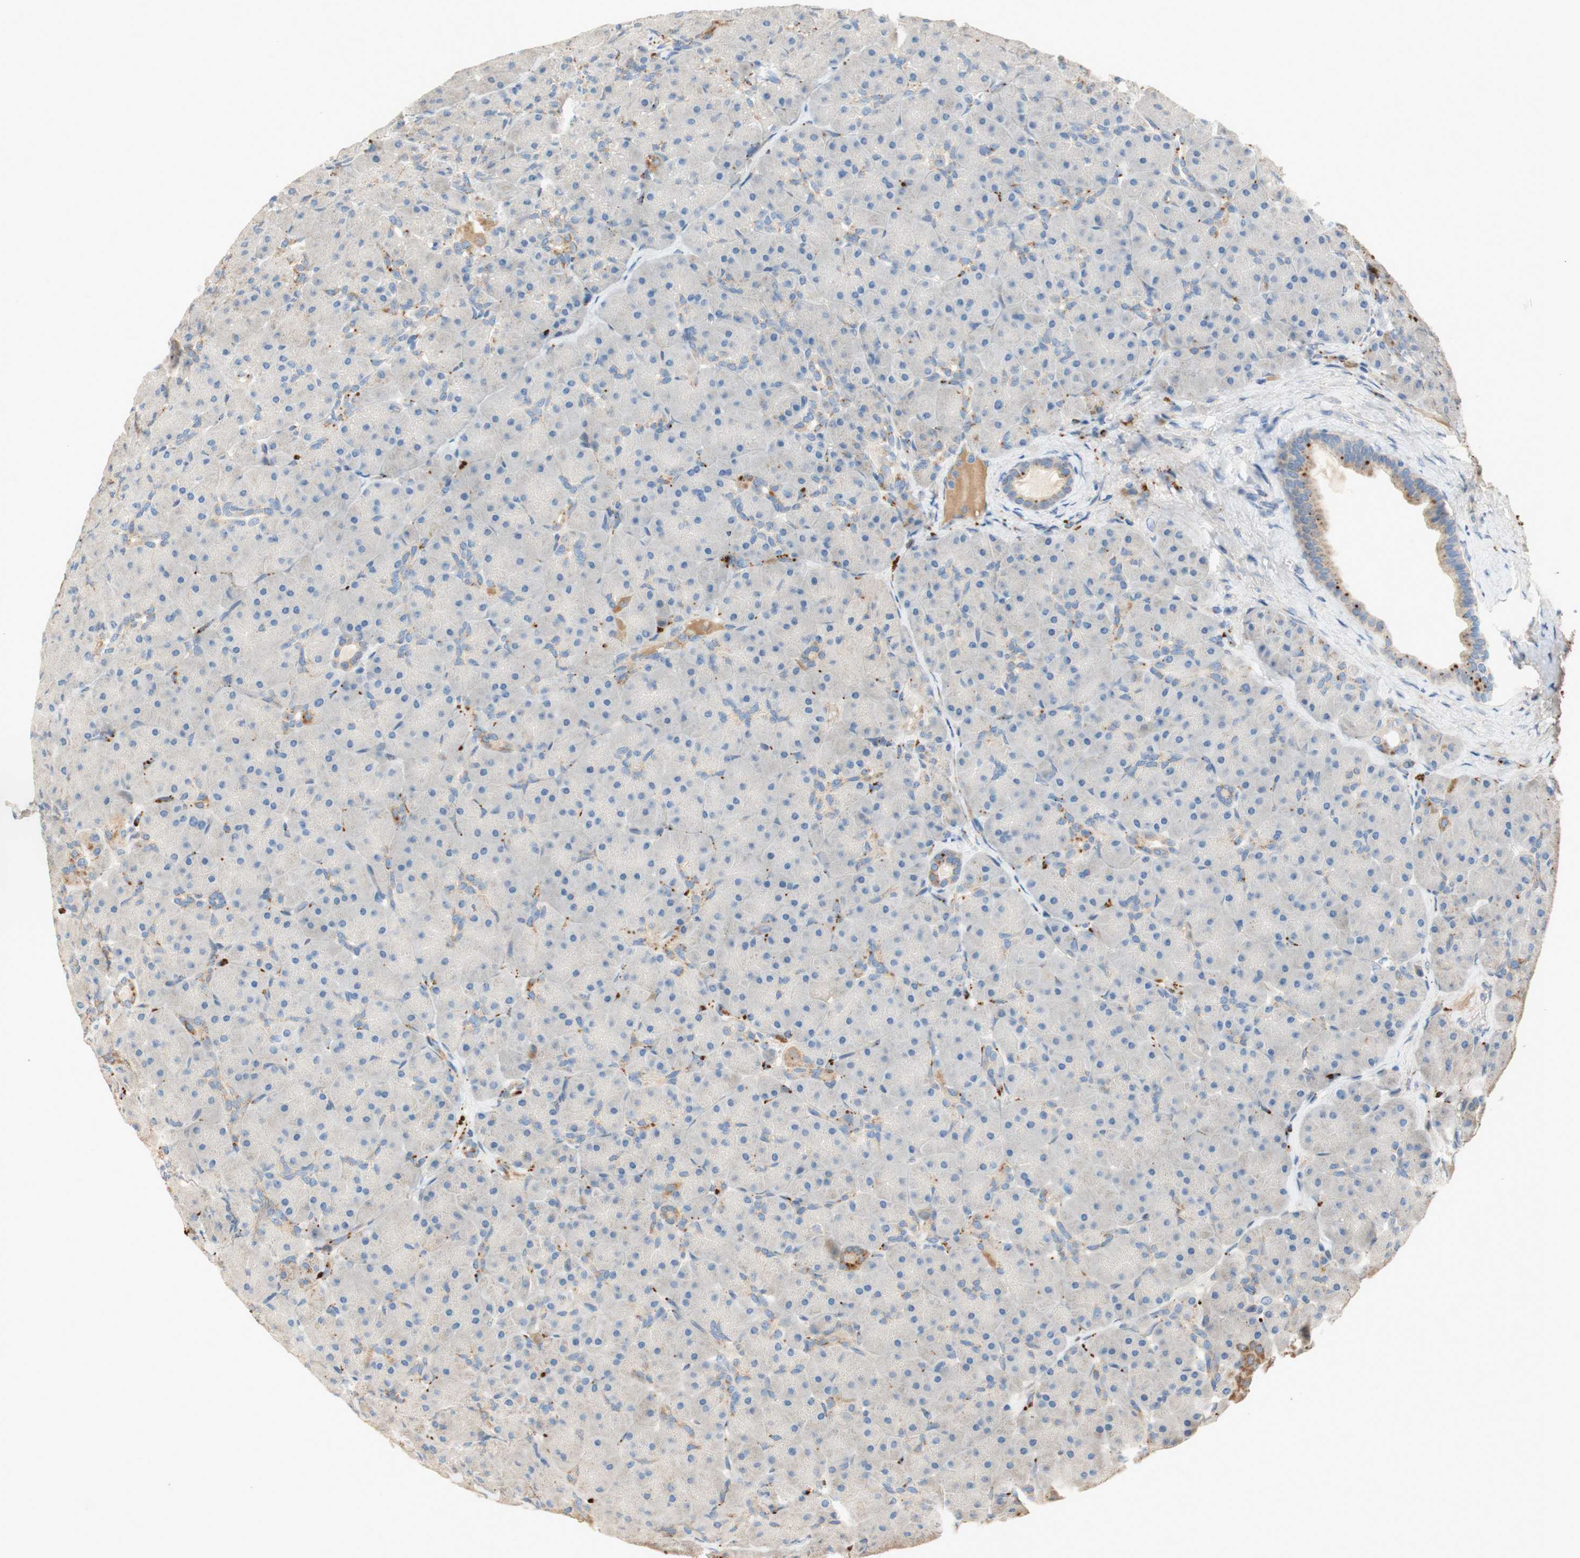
{"staining": {"intensity": "moderate", "quantity": "<25%", "location": "cytoplasmic/membranous"}, "tissue": "pancreas", "cell_type": "Exocrine glandular cells", "image_type": "normal", "snomed": [{"axis": "morphology", "description": "Normal tissue, NOS"}, {"axis": "topography", "description": "Pancreas"}], "caption": "Immunohistochemistry of unremarkable pancreas shows low levels of moderate cytoplasmic/membranous expression in about <25% of exocrine glandular cells. The staining was performed using DAB, with brown indicating positive protein expression. Nuclei are stained blue with hematoxylin.", "gene": "PTPN21", "patient": {"sex": "male", "age": 66}}